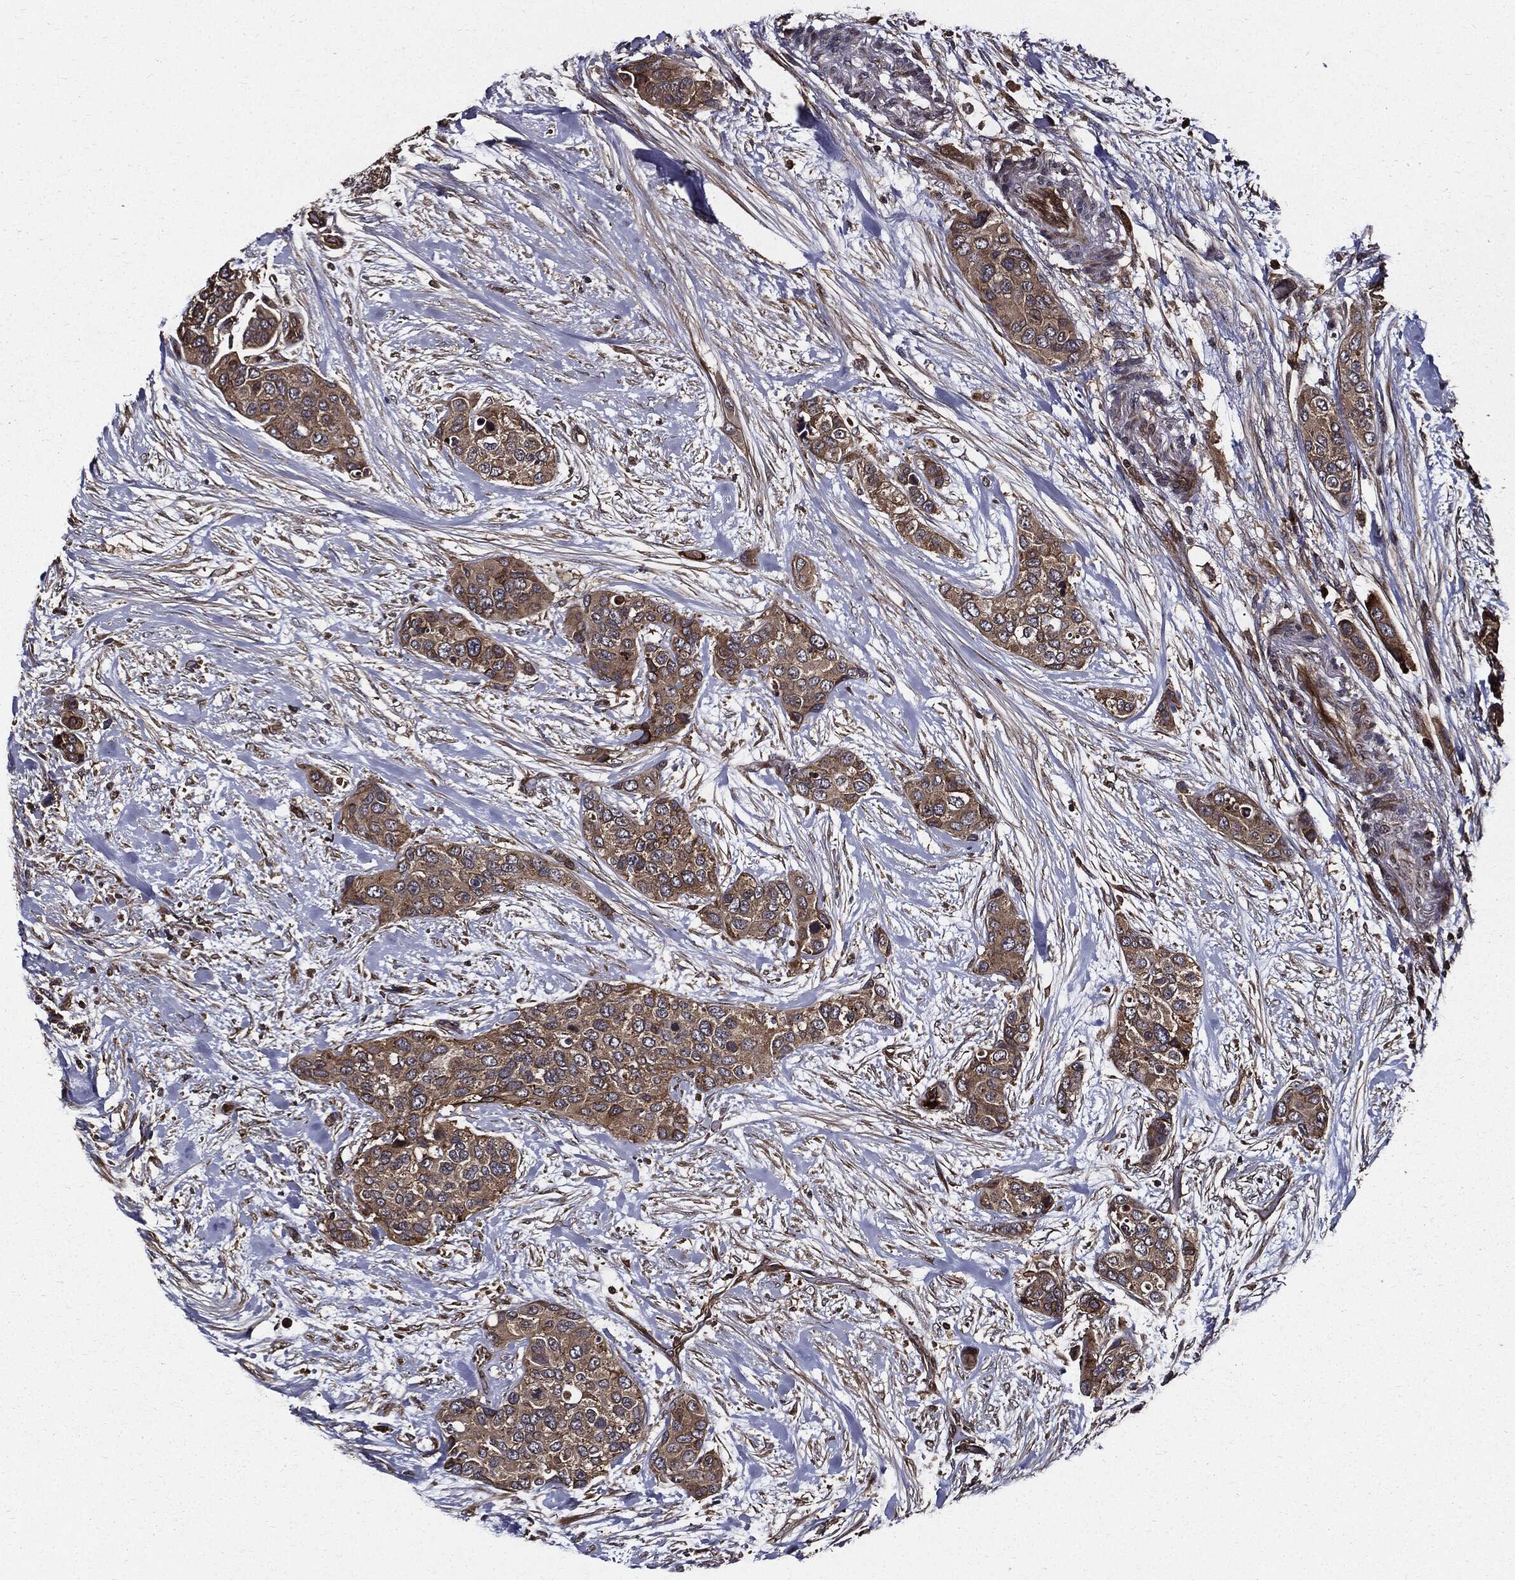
{"staining": {"intensity": "moderate", "quantity": ">75%", "location": "cytoplasmic/membranous"}, "tissue": "urothelial cancer", "cell_type": "Tumor cells", "image_type": "cancer", "snomed": [{"axis": "morphology", "description": "Urothelial carcinoma, High grade"}, {"axis": "topography", "description": "Urinary bladder"}], "caption": "Immunohistochemistry (DAB) staining of urothelial carcinoma (high-grade) demonstrates moderate cytoplasmic/membranous protein expression in about >75% of tumor cells. The protein of interest is stained brown, and the nuclei are stained in blue (DAB IHC with brightfield microscopy, high magnification).", "gene": "HTT", "patient": {"sex": "male", "age": 77}}